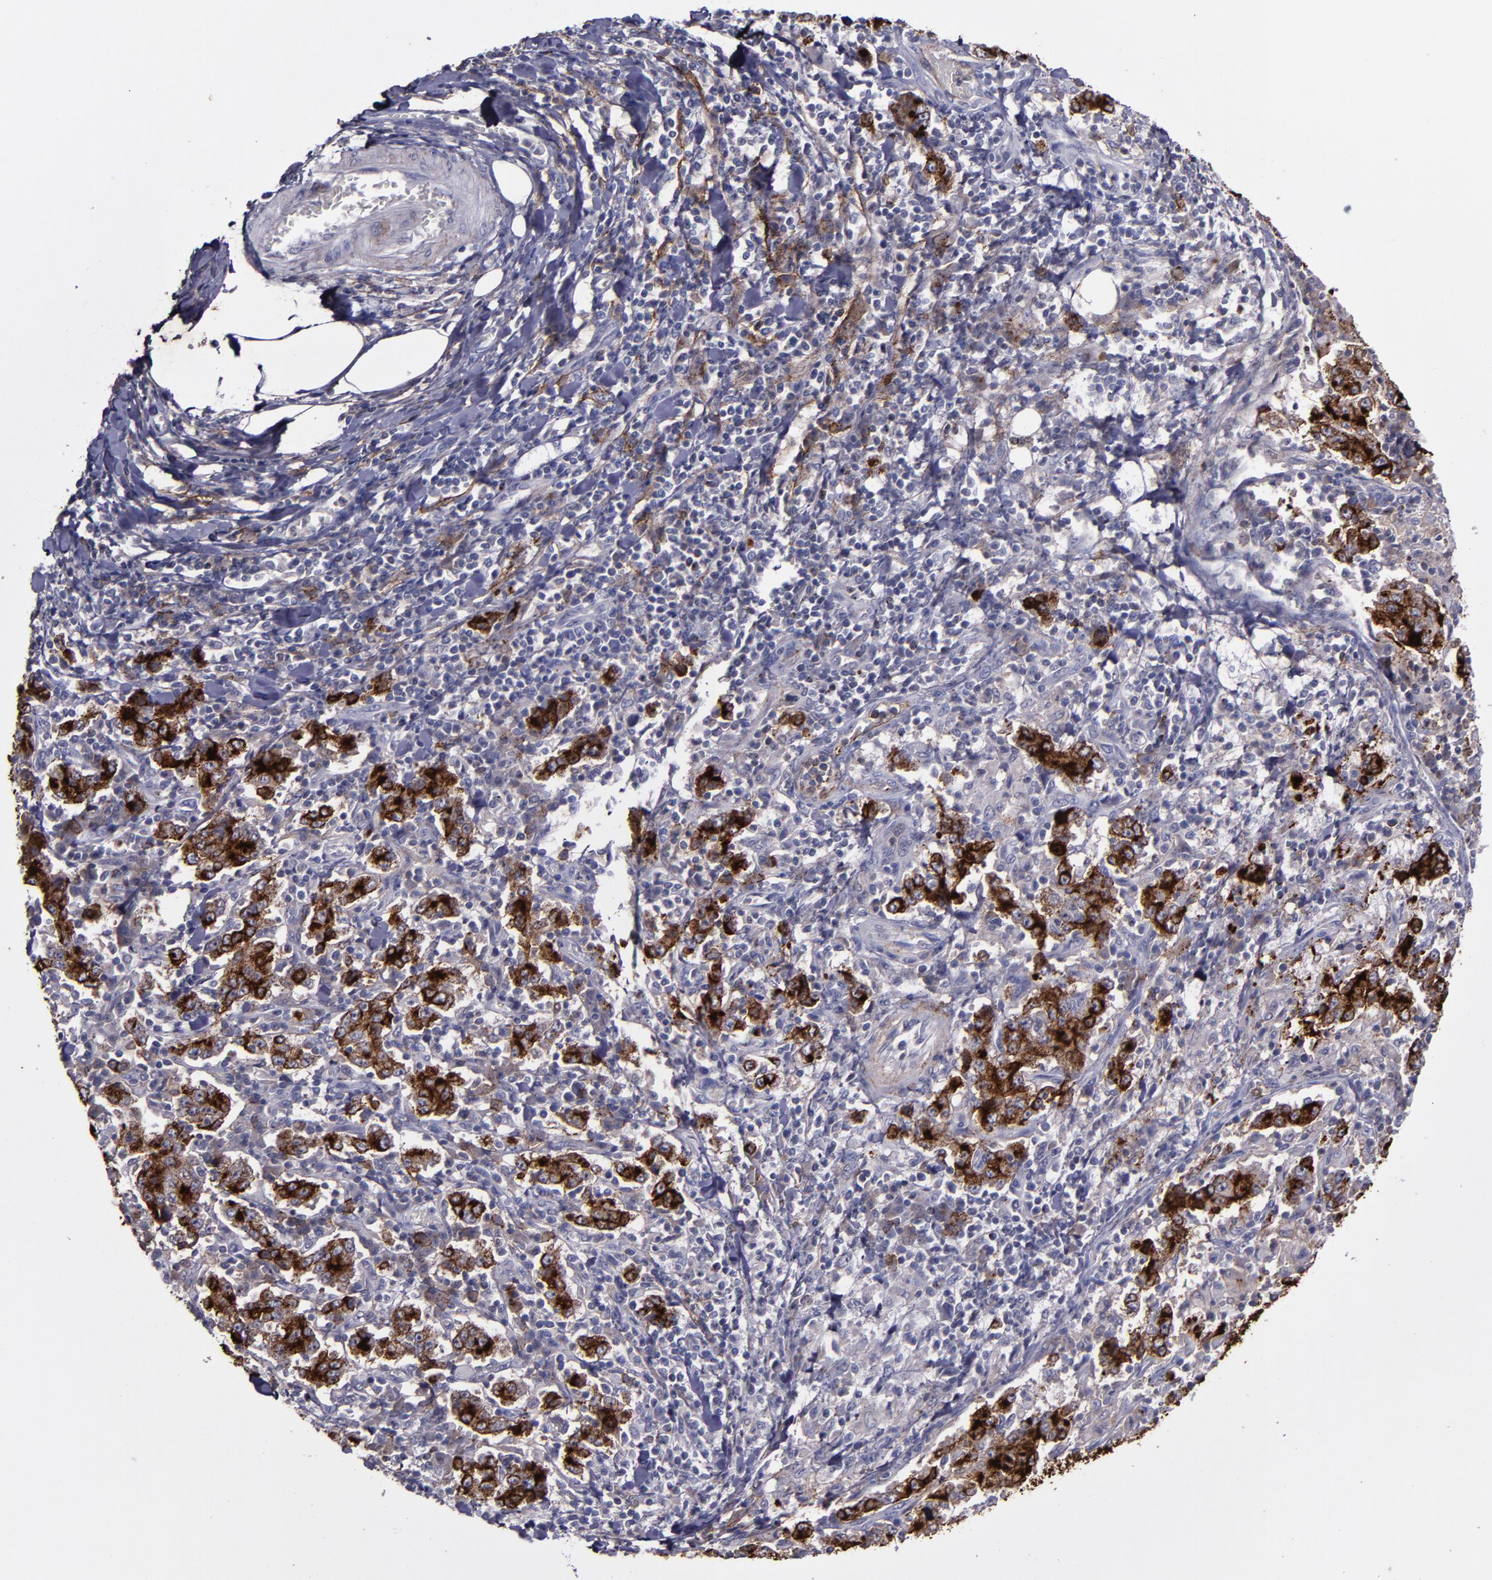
{"staining": {"intensity": "strong", "quantity": ">75%", "location": "cytoplasmic/membranous"}, "tissue": "stomach cancer", "cell_type": "Tumor cells", "image_type": "cancer", "snomed": [{"axis": "morphology", "description": "Normal tissue, NOS"}, {"axis": "morphology", "description": "Adenocarcinoma, NOS"}, {"axis": "topography", "description": "Stomach, upper"}, {"axis": "topography", "description": "Stomach"}], "caption": "Tumor cells reveal high levels of strong cytoplasmic/membranous expression in about >75% of cells in adenocarcinoma (stomach).", "gene": "MFGE8", "patient": {"sex": "male", "age": 59}}